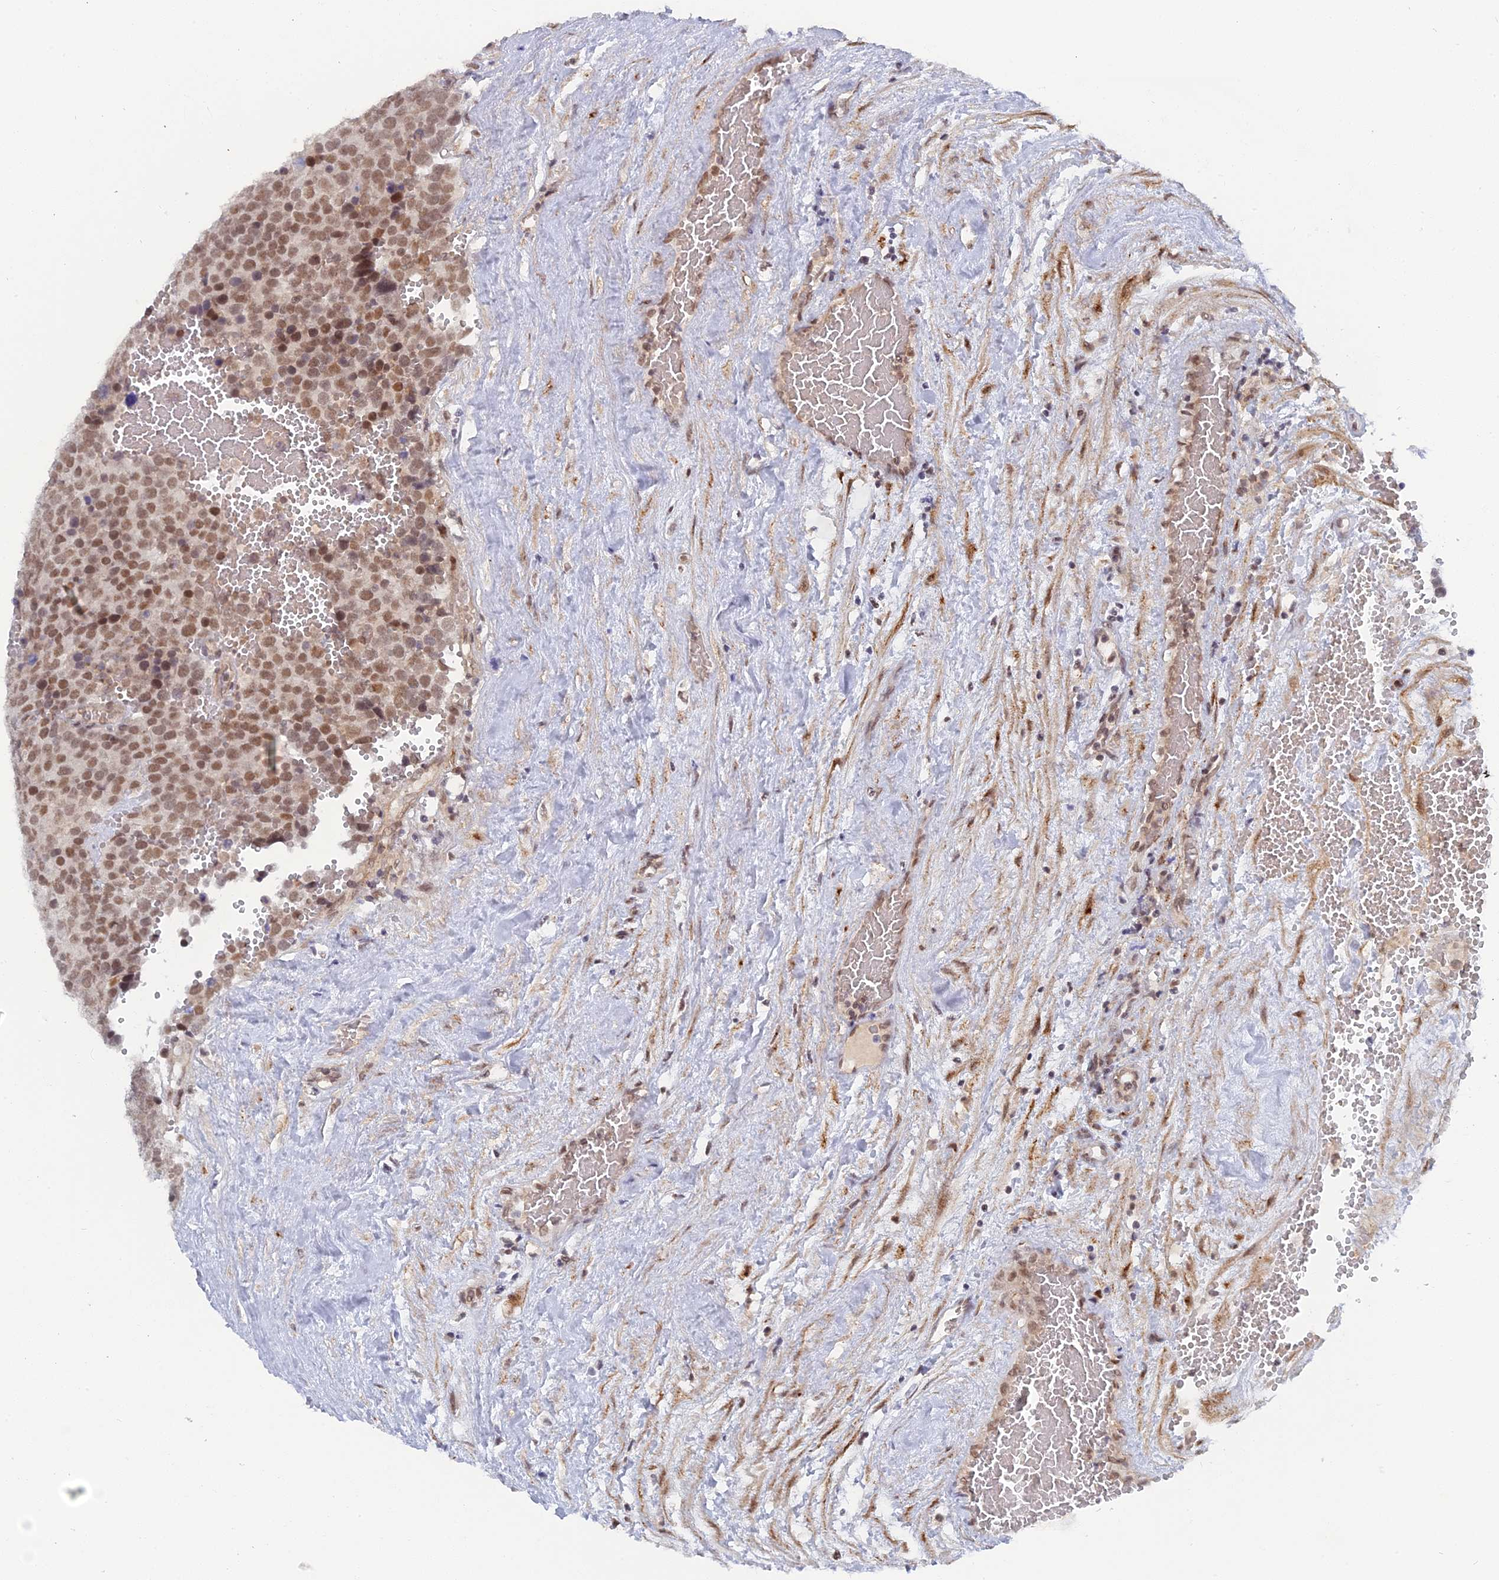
{"staining": {"intensity": "moderate", "quantity": ">75%", "location": "nuclear"}, "tissue": "testis cancer", "cell_type": "Tumor cells", "image_type": "cancer", "snomed": [{"axis": "morphology", "description": "Seminoma, NOS"}, {"axis": "topography", "description": "Testis"}], "caption": "Brown immunohistochemical staining in human testis cancer exhibits moderate nuclear positivity in about >75% of tumor cells. (Brightfield microscopy of DAB IHC at high magnification).", "gene": "CCDC85A", "patient": {"sex": "male", "age": 71}}